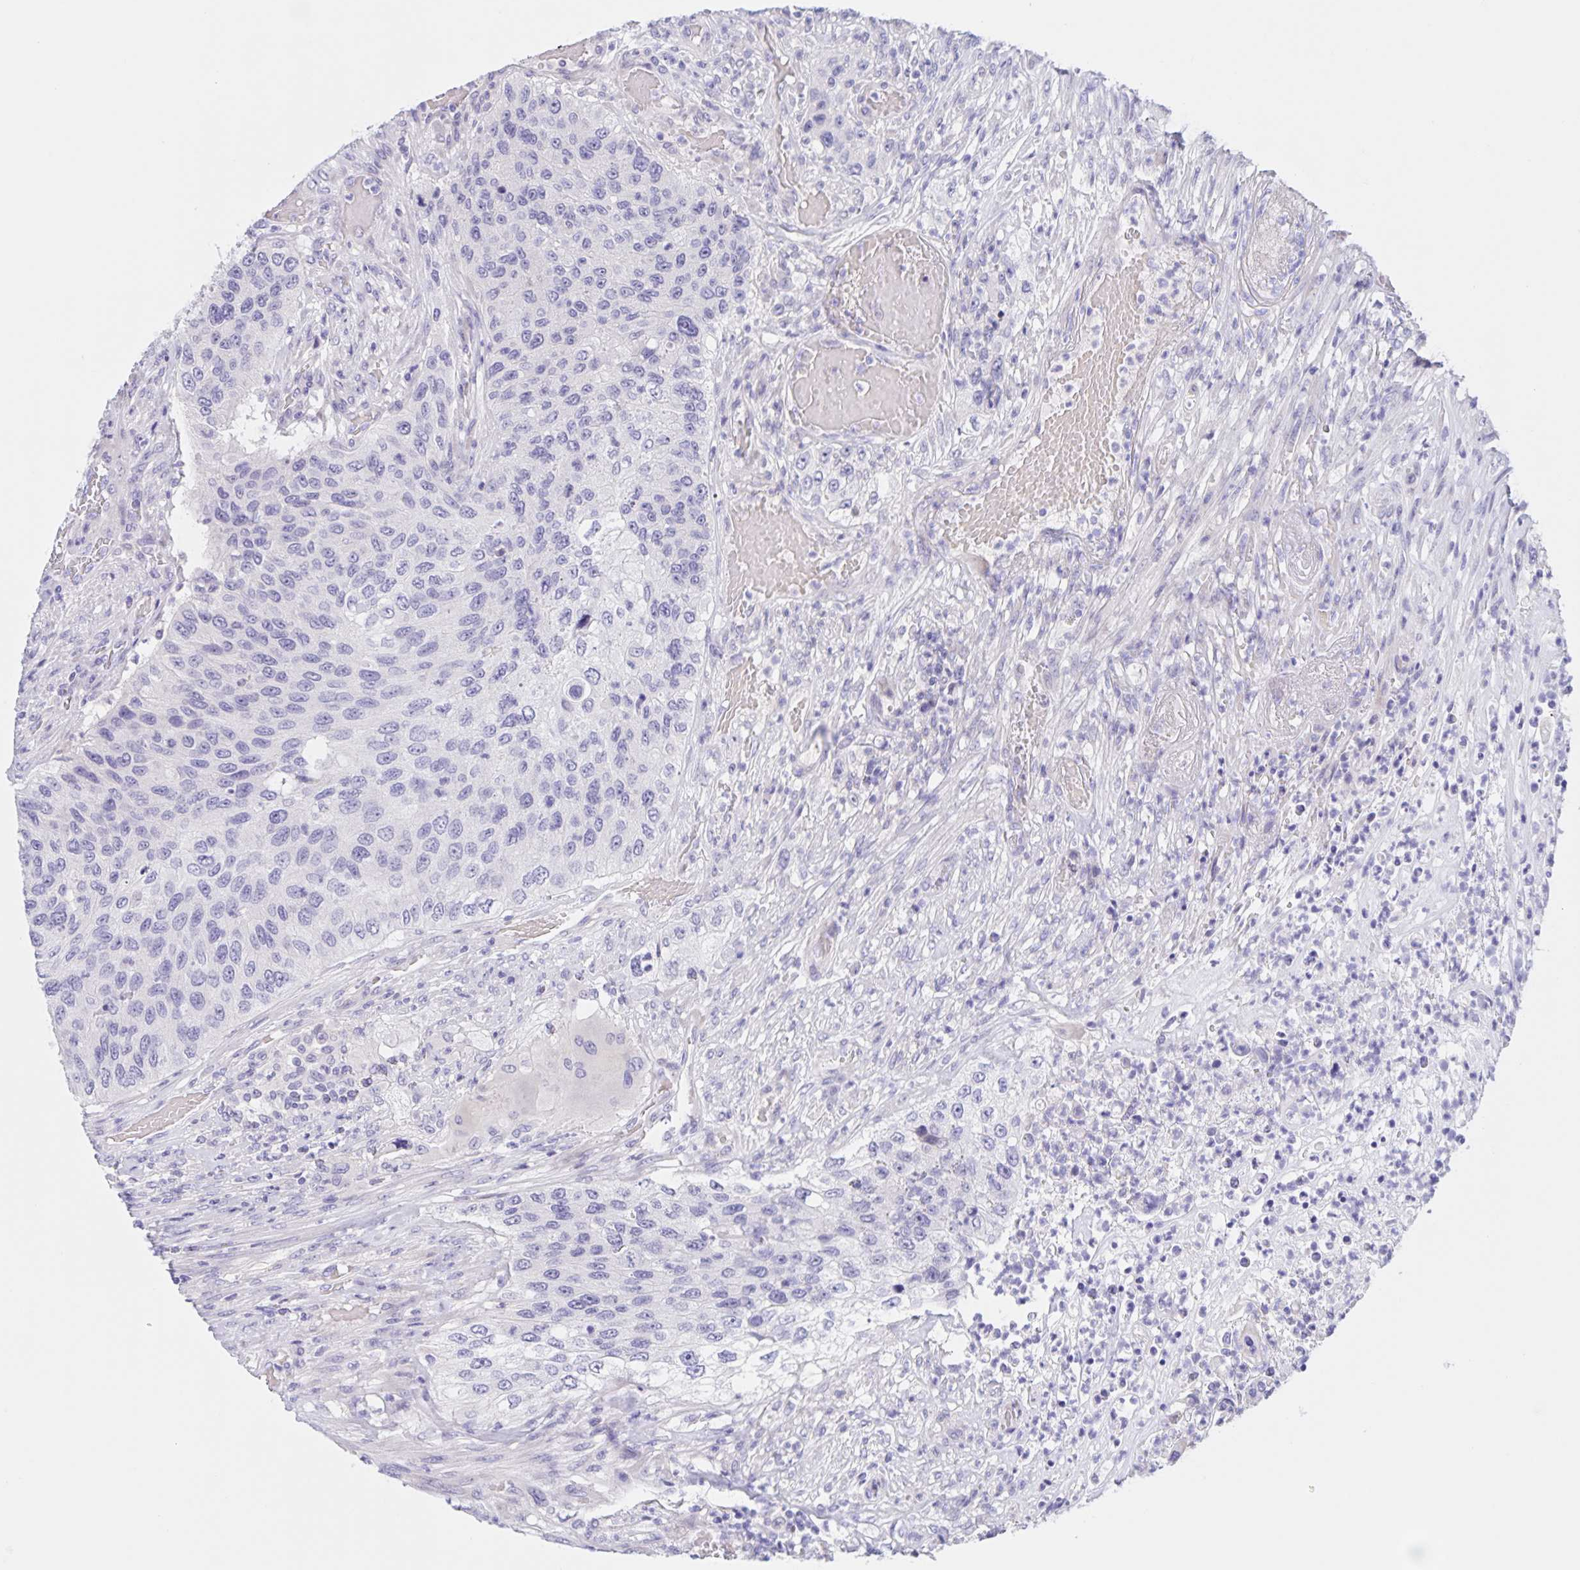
{"staining": {"intensity": "negative", "quantity": "none", "location": "none"}, "tissue": "urothelial cancer", "cell_type": "Tumor cells", "image_type": "cancer", "snomed": [{"axis": "morphology", "description": "Urothelial carcinoma, High grade"}, {"axis": "topography", "description": "Urinary bladder"}], "caption": "The photomicrograph exhibits no staining of tumor cells in urothelial cancer. Brightfield microscopy of immunohistochemistry stained with DAB (3,3'-diaminobenzidine) (brown) and hematoxylin (blue), captured at high magnification.", "gene": "DMGDH", "patient": {"sex": "female", "age": 60}}